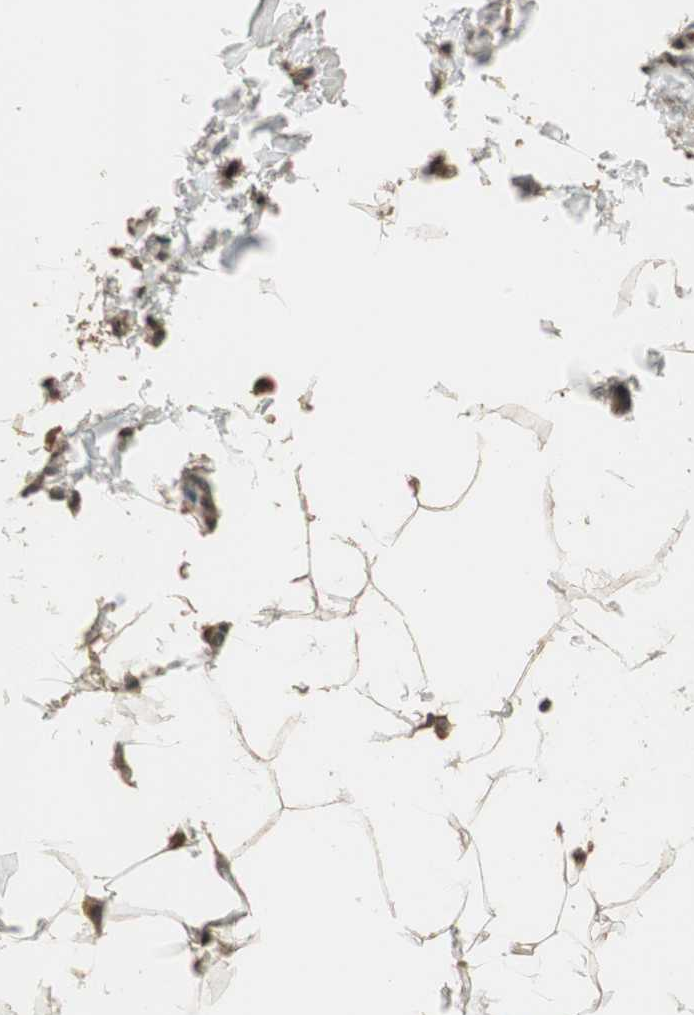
{"staining": {"intensity": "weak", "quantity": ">75%", "location": "cytoplasmic/membranous"}, "tissue": "adipose tissue", "cell_type": "Adipocytes", "image_type": "normal", "snomed": [{"axis": "morphology", "description": "Normal tissue, NOS"}, {"axis": "topography", "description": "Vascular tissue"}], "caption": "A high-resolution micrograph shows IHC staining of unremarkable adipose tissue, which exhibits weak cytoplasmic/membranous expression in approximately >75% of adipocytes. (DAB (3,3'-diaminobenzidine) IHC, brown staining for protein, blue staining for nuclei).", "gene": "CNOT4", "patient": {"sex": "male", "age": 41}}